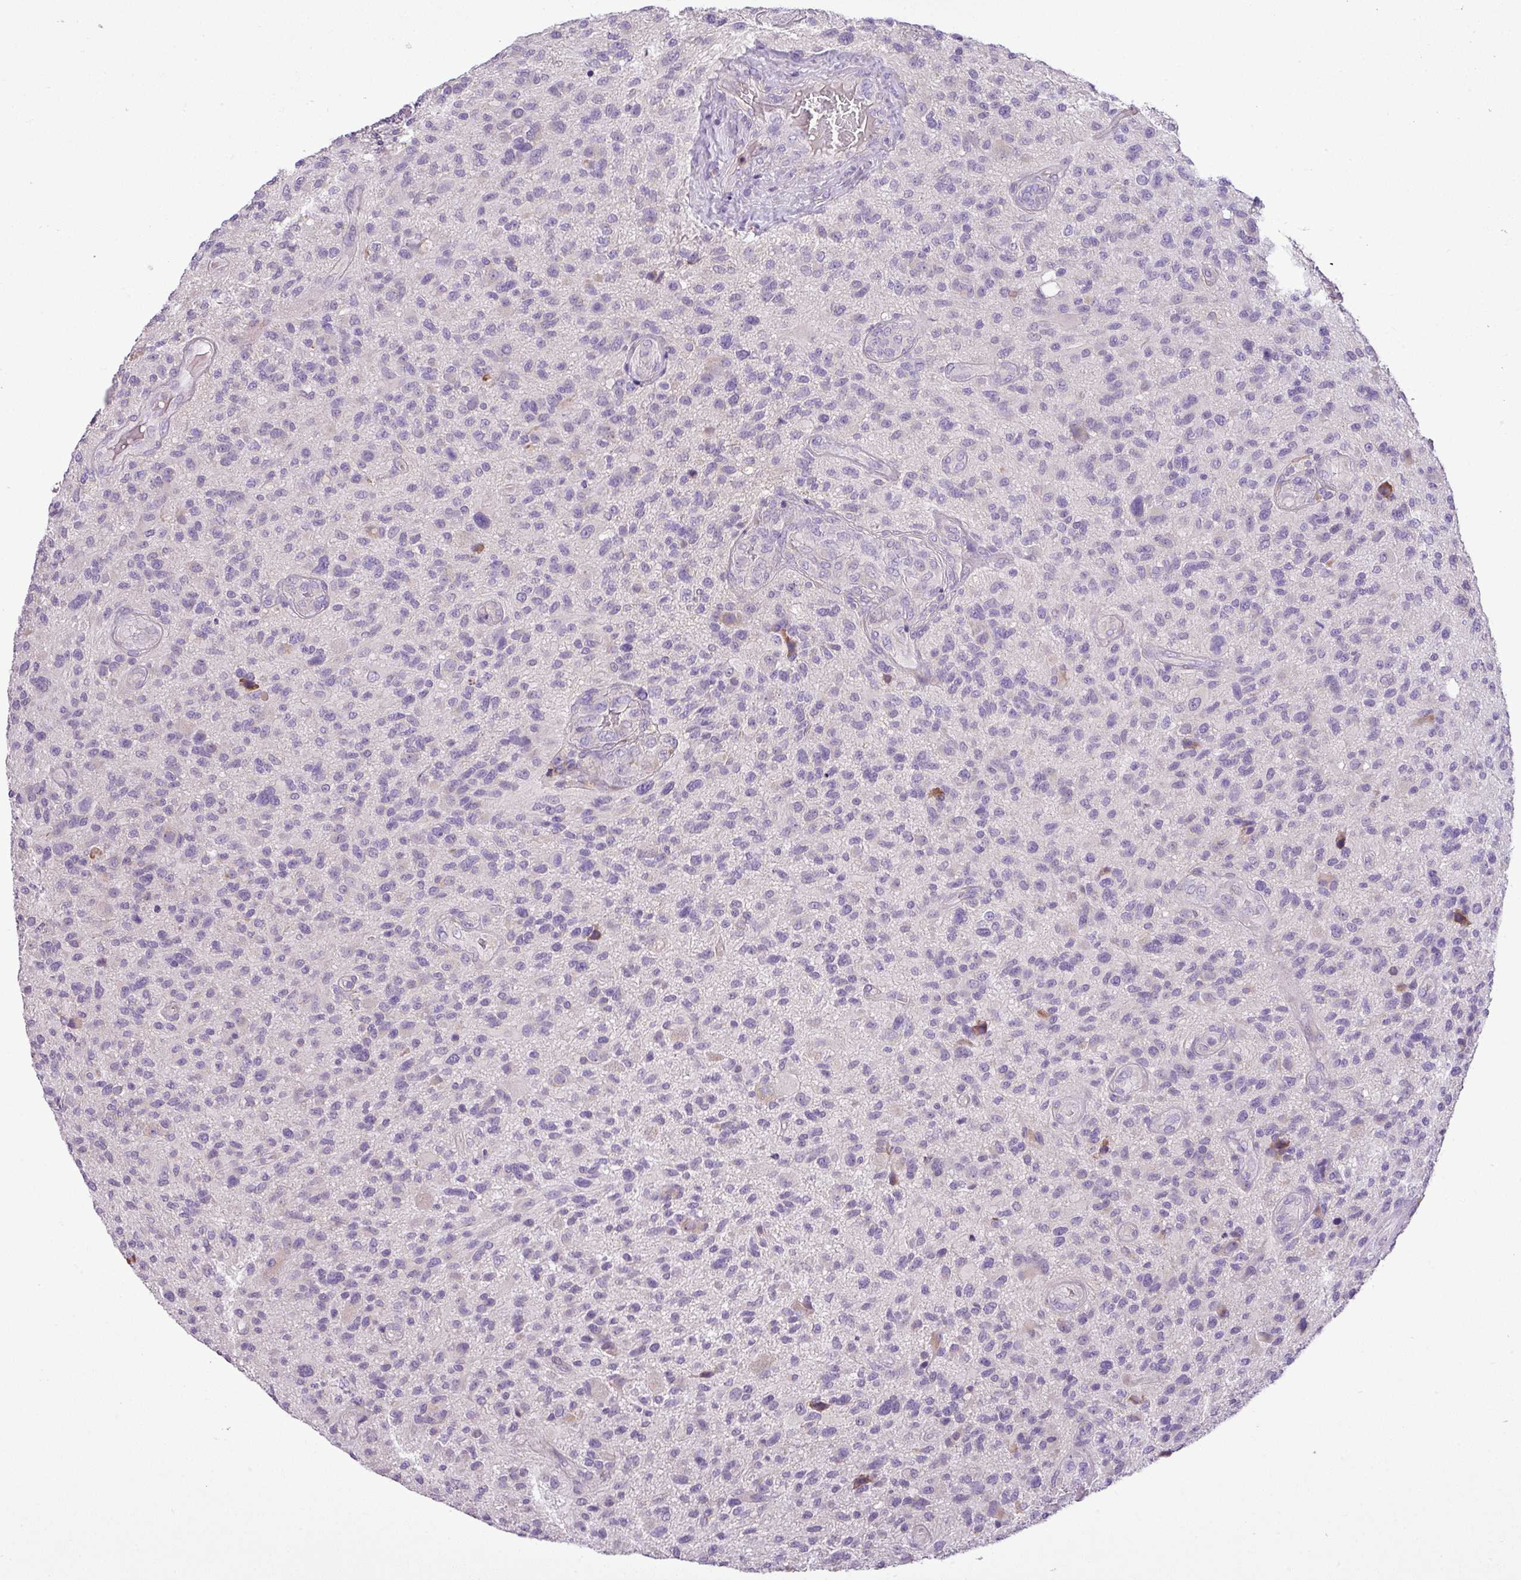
{"staining": {"intensity": "negative", "quantity": "none", "location": "none"}, "tissue": "glioma", "cell_type": "Tumor cells", "image_type": "cancer", "snomed": [{"axis": "morphology", "description": "Glioma, malignant, High grade"}, {"axis": "topography", "description": "Brain"}], "caption": "IHC micrograph of neoplastic tissue: high-grade glioma (malignant) stained with DAB (3,3'-diaminobenzidine) reveals no significant protein positivity in tumor cells. (DAB IHC with hematoxylin counter stain).", "gene": "MOCS3", "patient": {"sex": "male", "age": 47}}